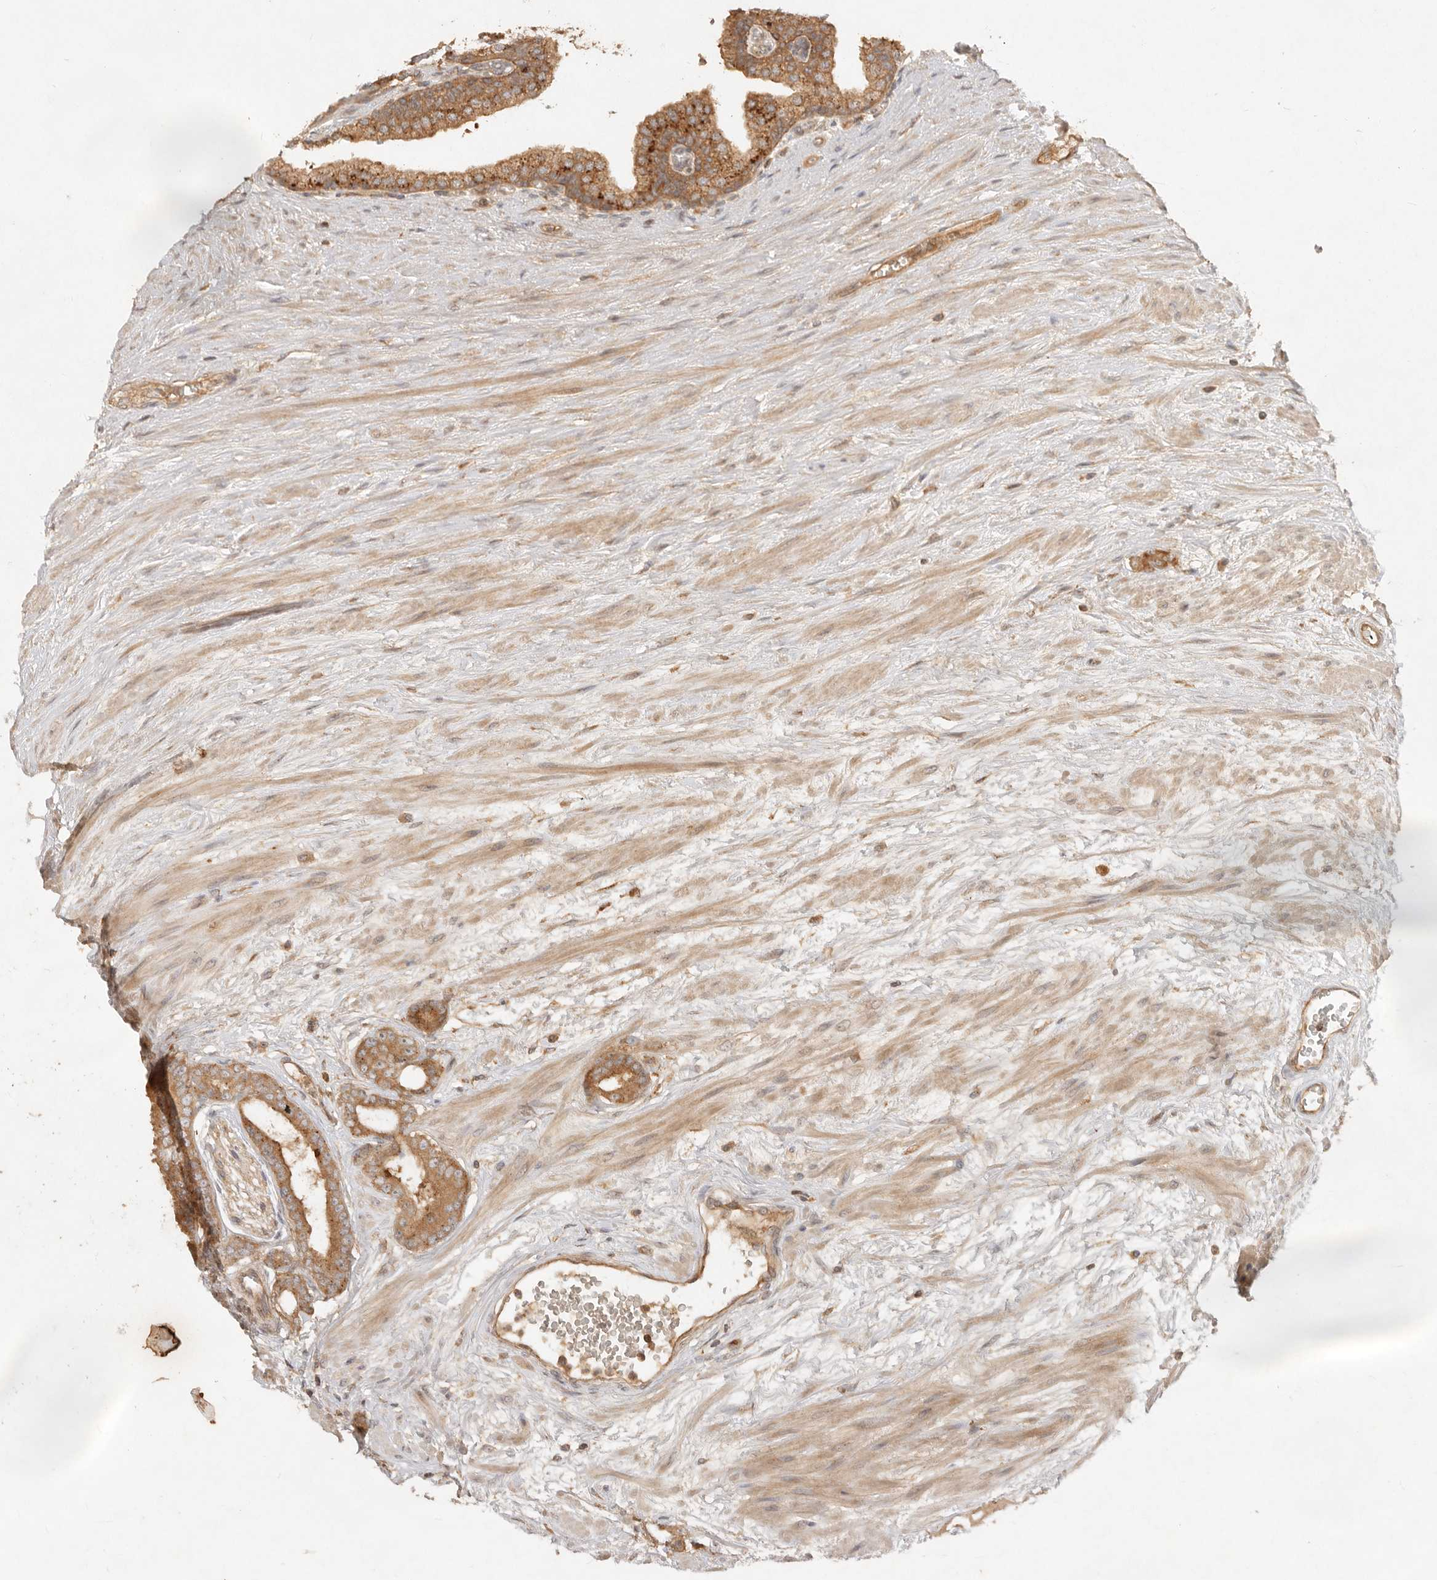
{"staining": {"intensity": "moderate", "quantity": ">75%", "location": "cytoplasmic/membranous"}, "tissue": "prostate cancer", "cell_type": "Tumor cells", "image_type": "cancer", "snomed": [{"axis": "morphology", "description": "Adenocarcinoma, Low grade"}, {"axis": "topography", "description": "Prostate"}], "caption": "Brown immunohistochemical staining in prostate cancer (adenocarcinoma (low-grade)) demonstrates moderate cytoplasmic/membranous expression in approximately >75% of tumor cells.", "gene": "HECTD3", "patient": {"sex": "male", "age": 60}}